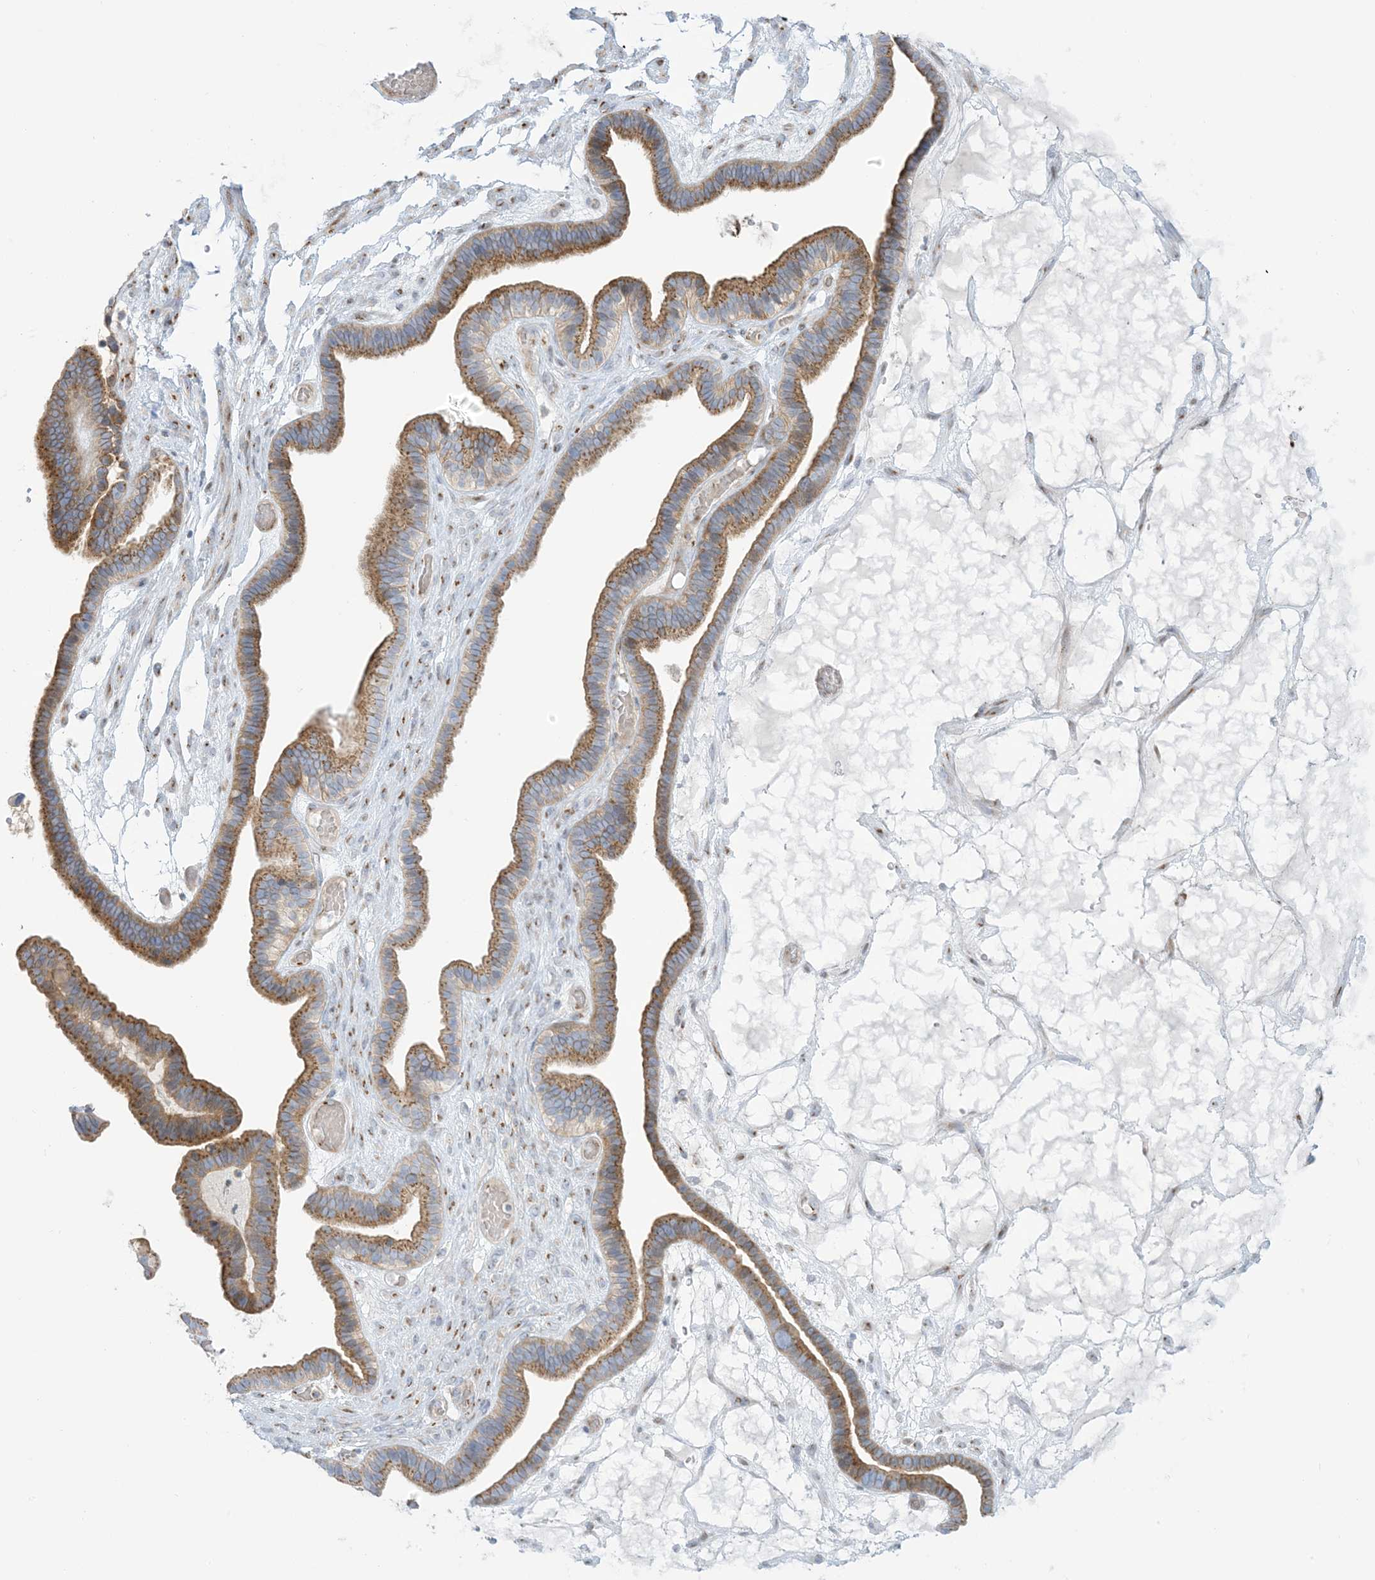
{"staining": {"intensity": "moderate", "quantity": ">75%", "location": "cytoplasmic/membranous"}, "tissue": "ovarian cancer", "cell_type": "Tumor cells", "image_type": "cancer", "snomed": [{"axis": "morphology", "description": "Cystadenocarcinoma, serous, NOS"}, {"axis": "topography", "description": "Ovary"}], "caption": "A brown stain shows moderate cytoplasmic/membranous expression of a protein in human ovarian serous cystadenocarcinoma tumor cells.", "gene": "AFTPH", "patient": {"sex": "female", "age": 56}}